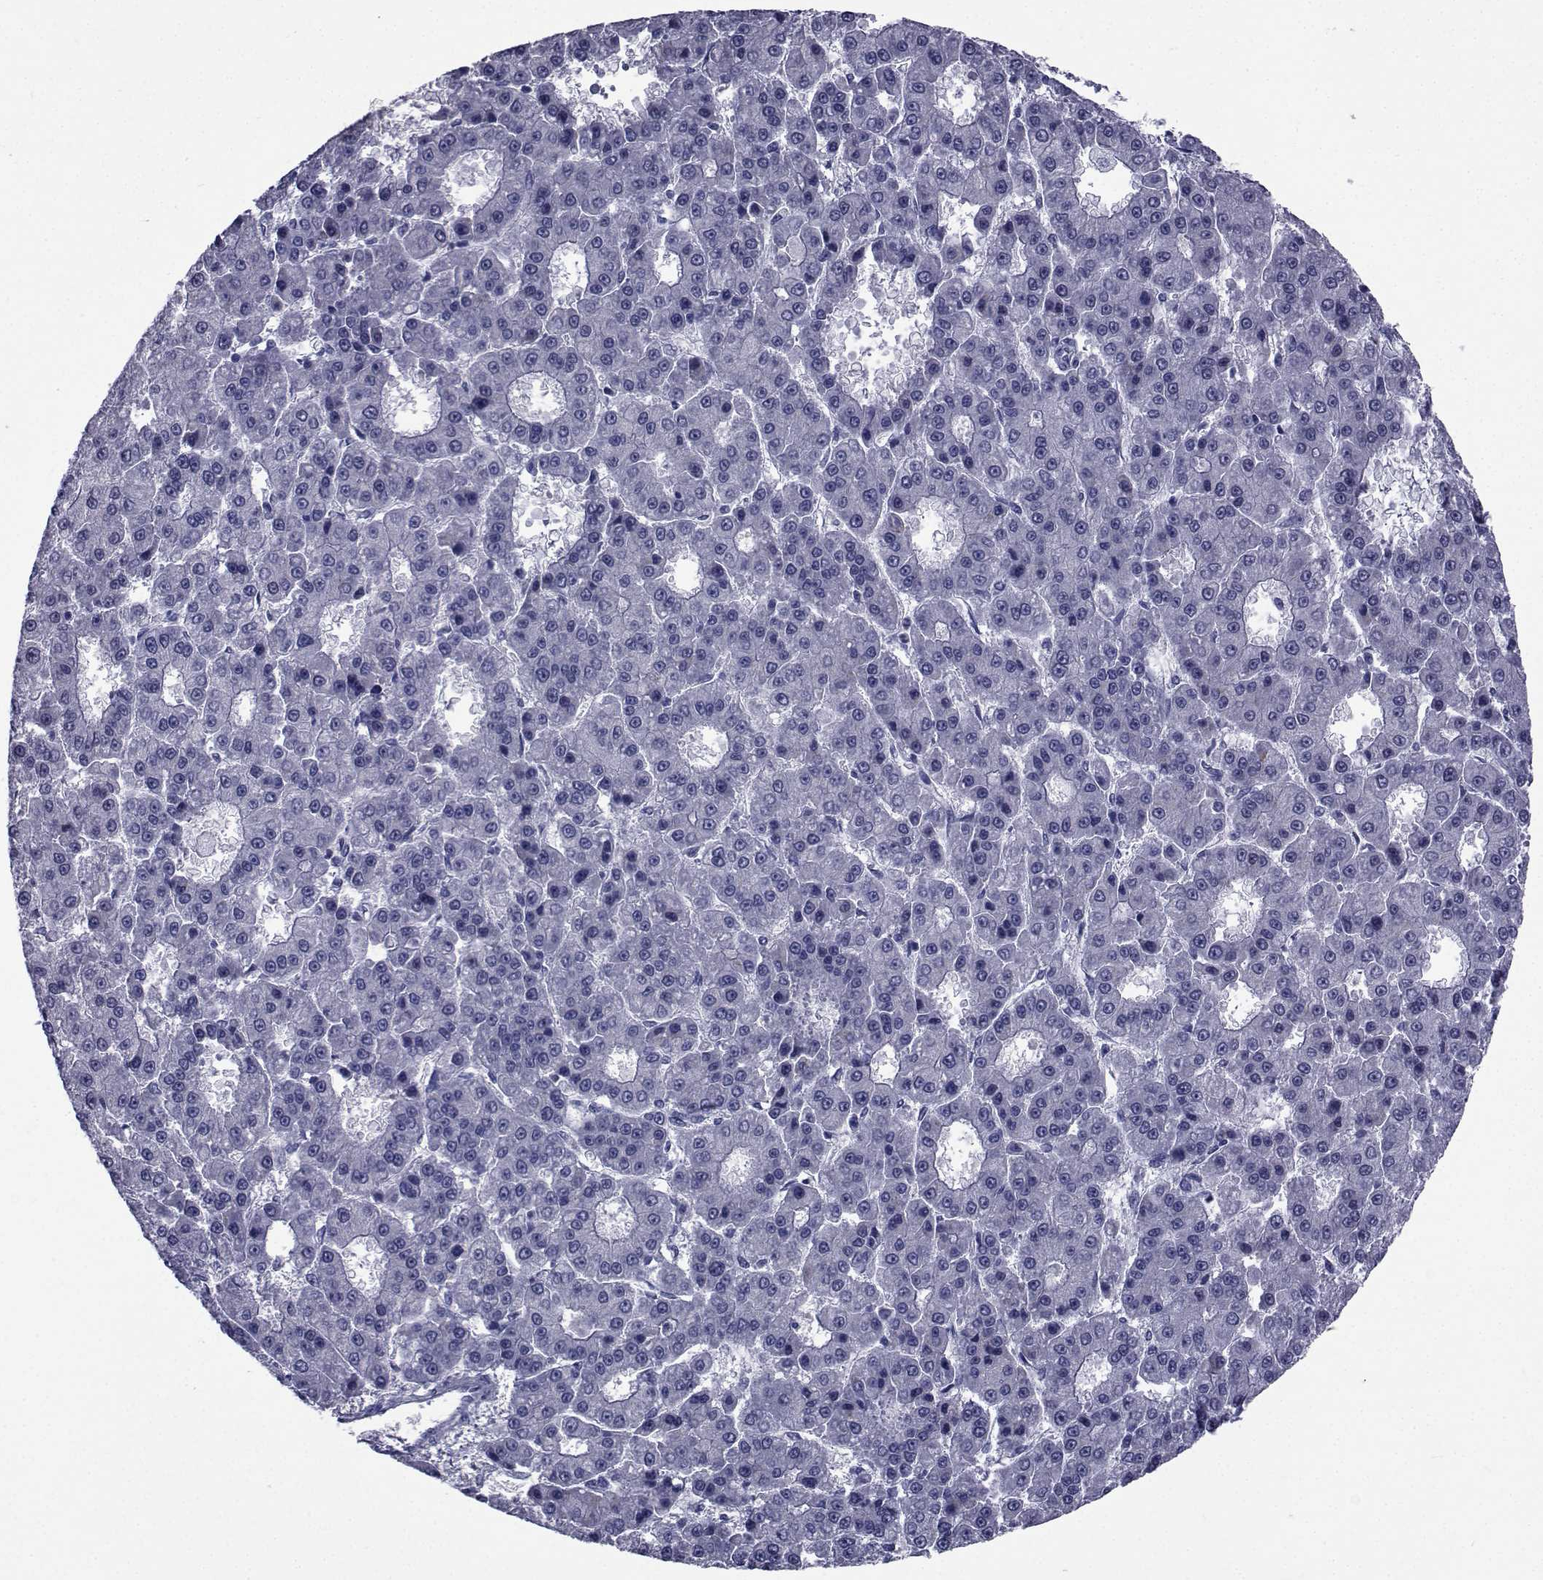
{"staining": {"intensity": "negative", "quantity": "none", "location": "none"}, "tissue": "liver cancer", "cell_type": "Tumor cells", "image_type": "cancer", "snomed": [{"axis": "morphology", "description": "Carcinoma, Hepatocellular, NOS"}, {"axis": "topography", "description": "Liver"}], "caption": "Liver hepatocellular carcinoma was stained to show a protein in brown. There is no significant staining in tumor cells. (DAB (3,3'-diaminobenzidine) immunohistochemistry, high magnification).", "gene": "SEMA5B", "patient": {"sex": "male", "age": 70}}